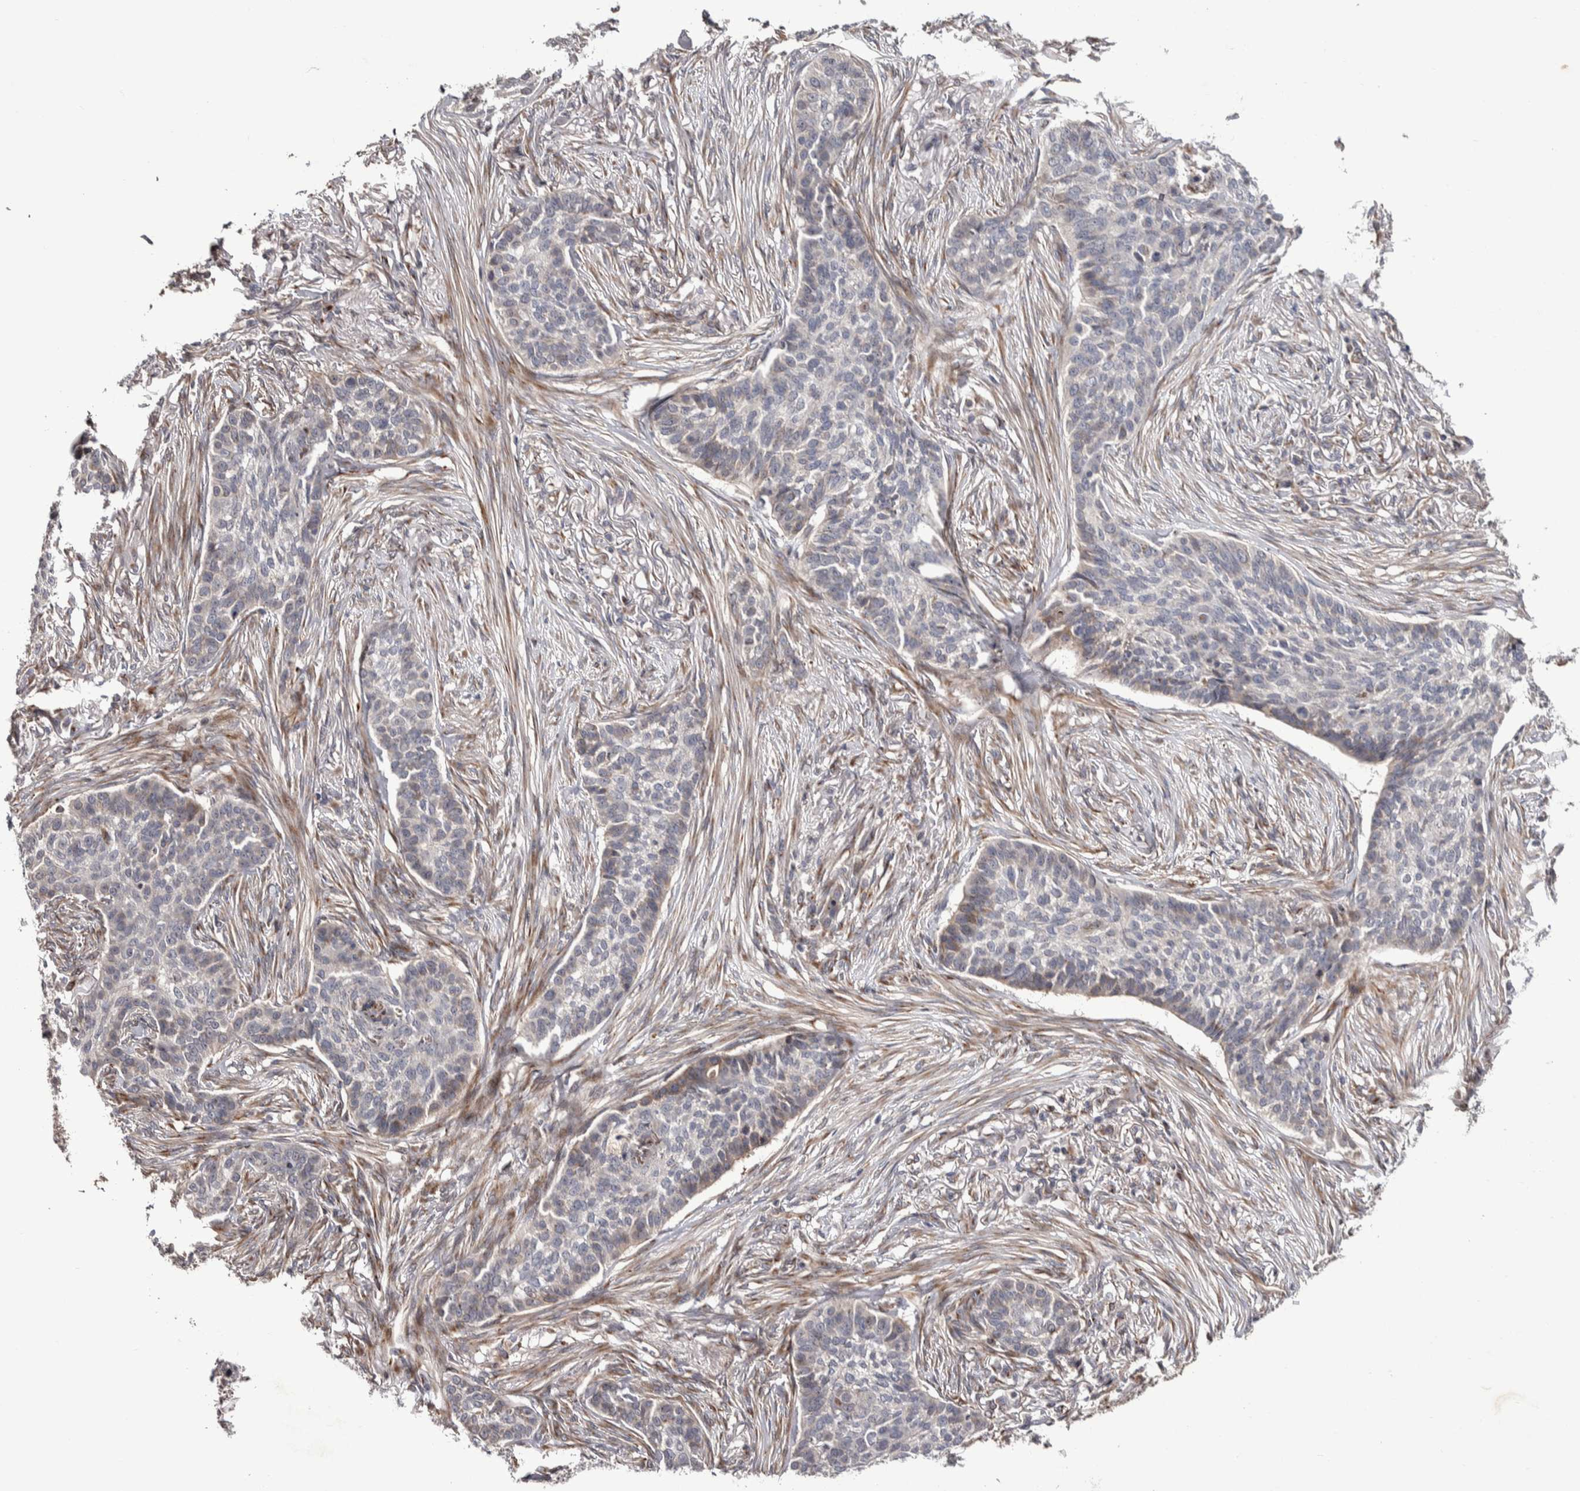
{"staining": {"intensity": "negative", "quantity": "none", "location": "none"}, "tissue": "skin cancer", "cell_type": "Tumor cells", "image_type": "cancer", "snomed": [{"axis": "morphology", "description": "Basal cell carcinoma"}, {"axis": "topography", "description": "Skin"}], "caption": "High power microscopy image of an immunohistochemistry (IHC) histopathology image of basal cell carcinoma (skin), revealing no significant staining in tumor cells.", "gene": "CANT1", "patient": {"sex": "male", "age": 85}}